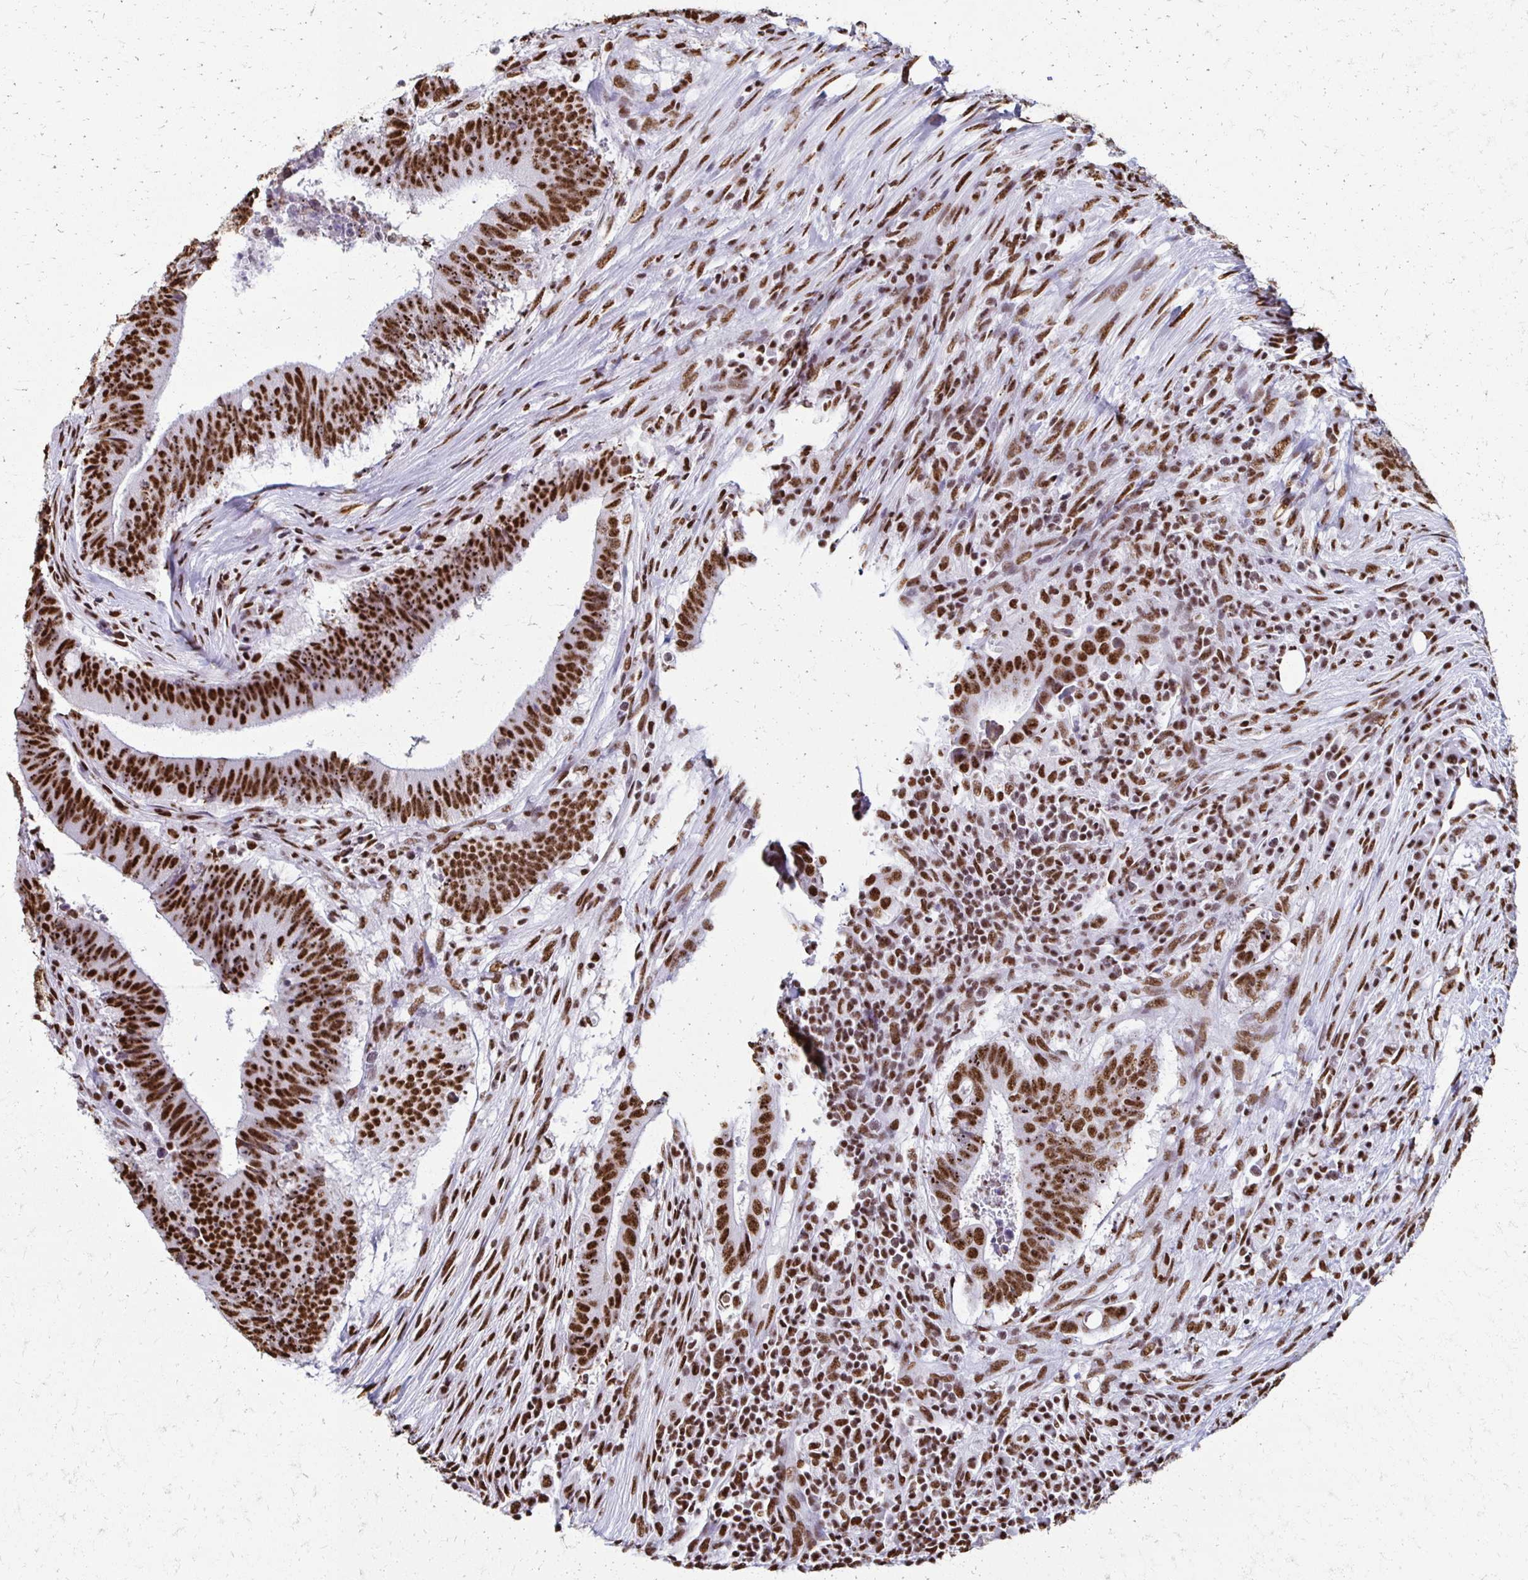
{"staining": {"intensity": "strong", "quantity": ">75%", "location": "nuclear"}, "tissue": "colorectal cancer", "cell_type": "Tumor cells", "image_type": "cancer", "snomed": [{"axis": "morphology", "description": "Adenocarcinoma, NOS"}, {"axis": "topography", "description": "Colon"}], "caption": "Adenocarcinoma (colorectal) stained with a protein marker displays strong staining in tumor cells.", "gene": "NONO", "patient": {"sex": "female", "age": 43}}